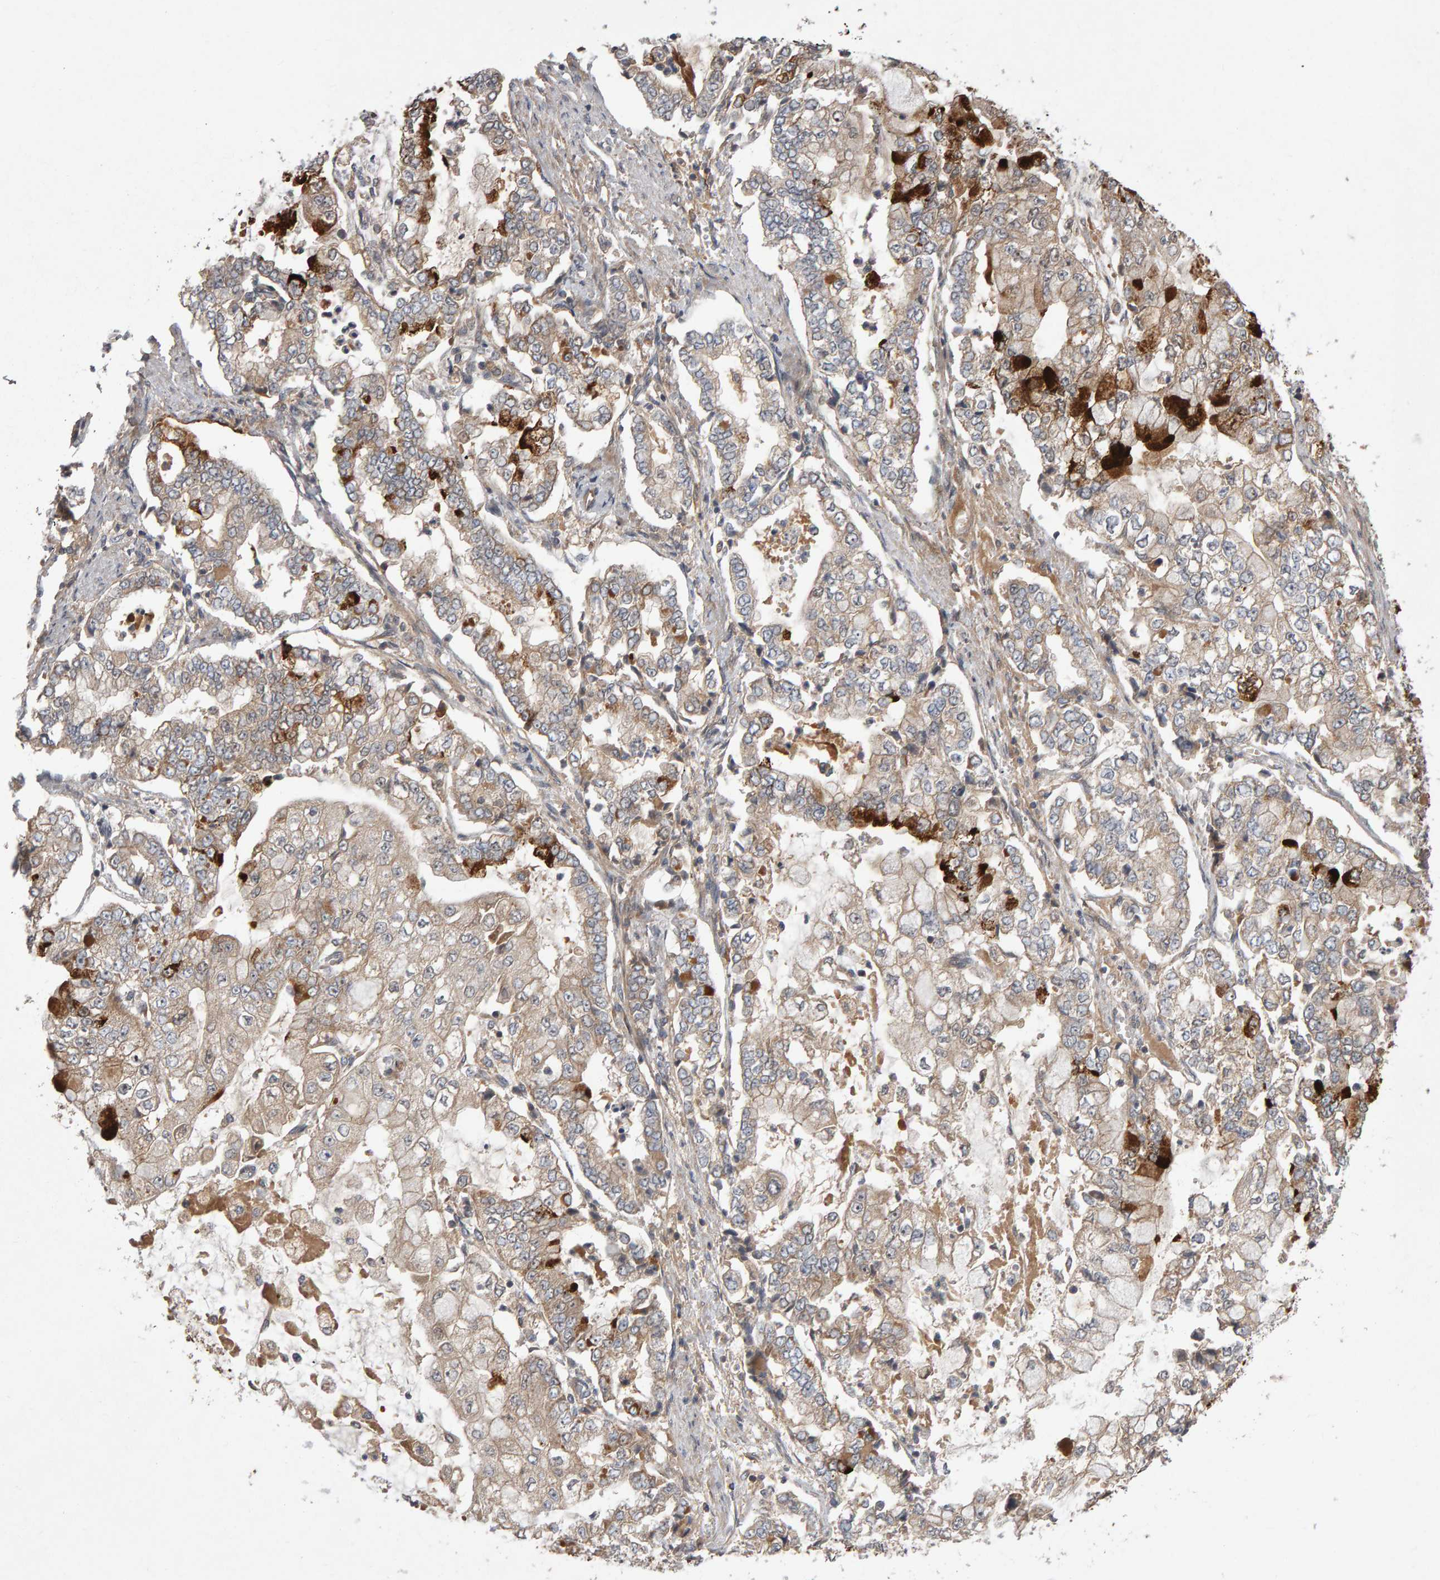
{"staining": {"intensity": "weak", "quantity": ">75%", "location": "cytoplasmic/membranous"}, "tissue": "stomach cancer", "cell_type": "Tumor cells", "image_type": "cancer", "snomed": [{"axis": "morphology", "description": "Adenocarcinoma, NOS"}, {"axis": "topography", "description": "Stomach"}], "caption": "A brown stain shows weak cytoplasmic/membranous staining of a protein in adenocarcinoma (stomach) tumor cells. Nuclei are stained in blue.", "gene": "PGS1", "patient": {"sex": "male", "age": 76}}